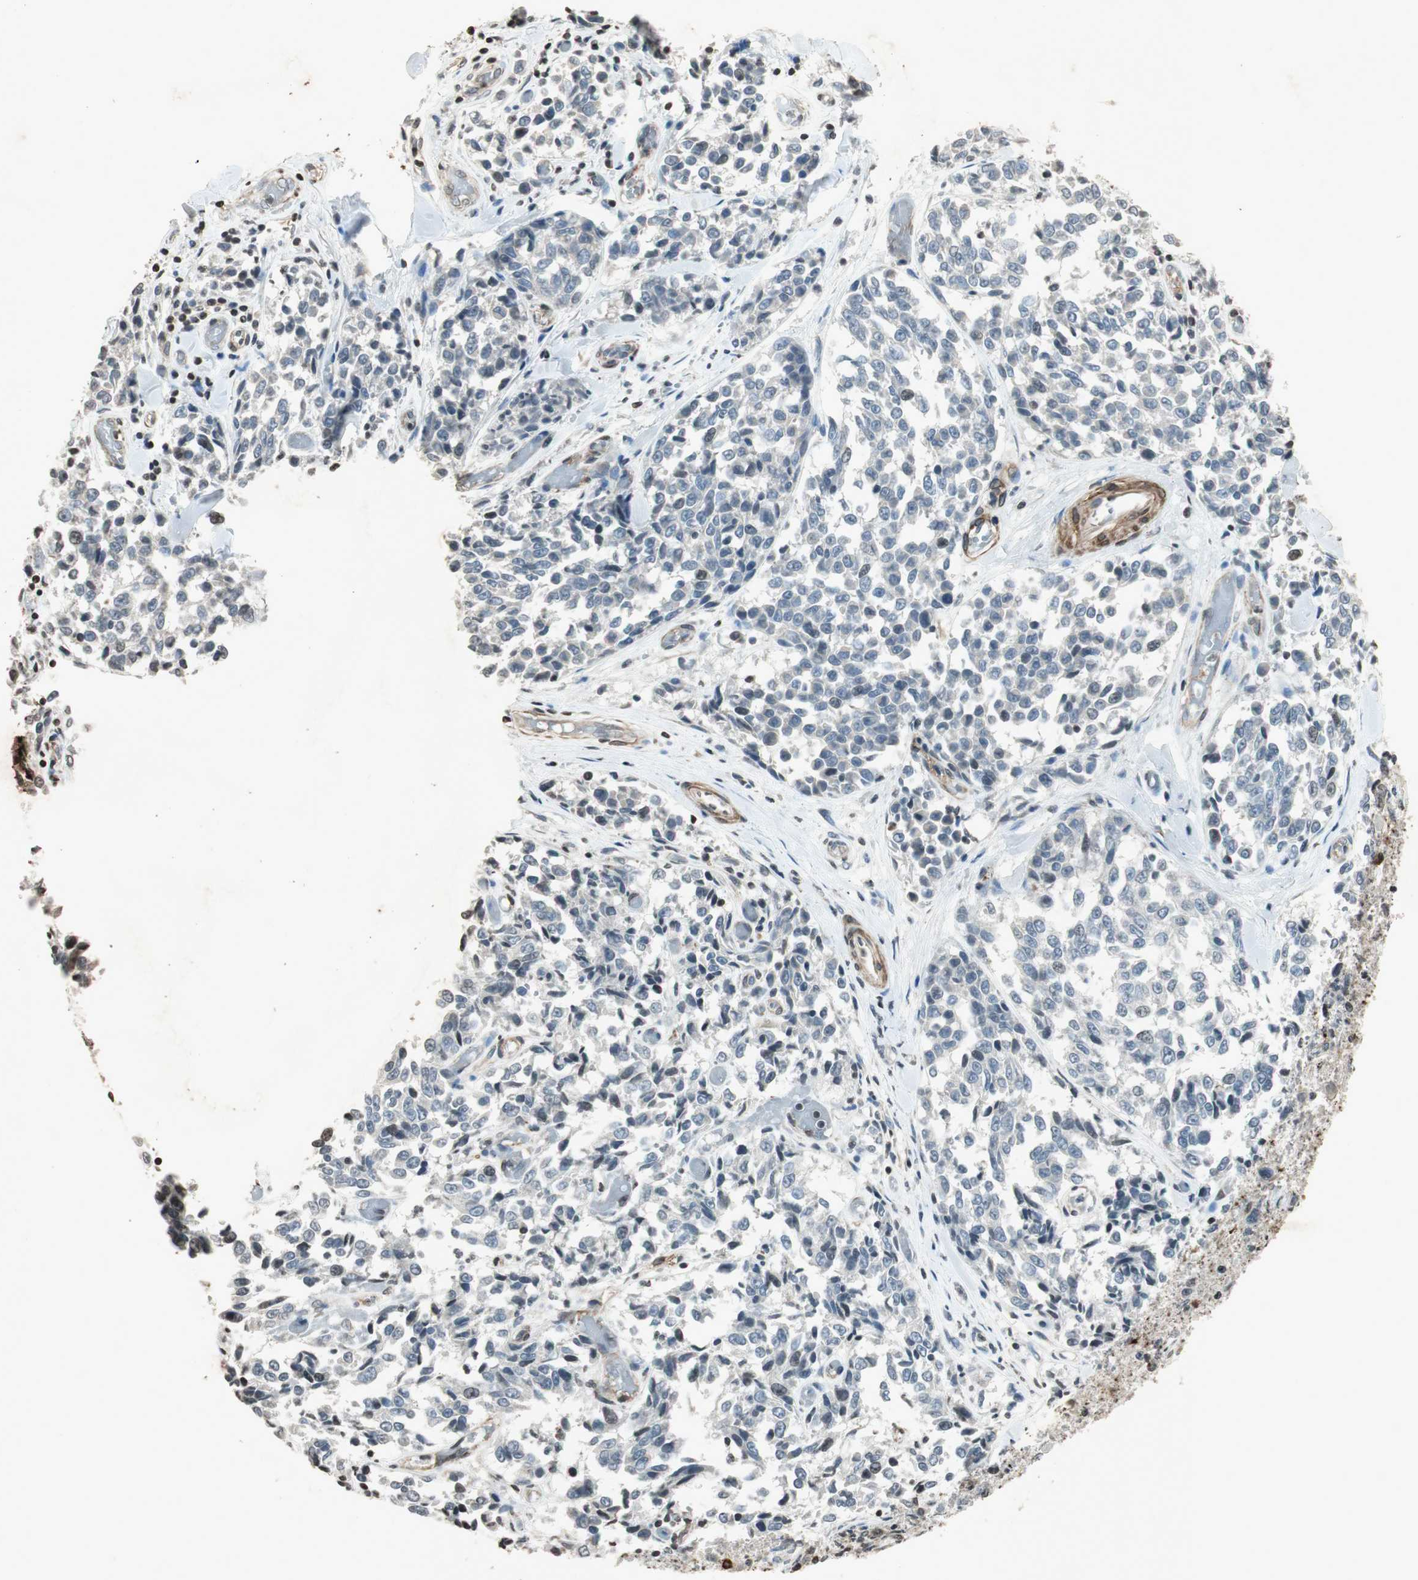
{"staining": {"intensity": "negative", "quantity": "none", "location": "none"}, "tissue": "melanoma", "cell_type": "Tumor cells", "image_type": "cancer", "snomed": [{"axis": "morphology", "description": "Malignant melanoma, NOS"}, {"axis": "topography", "description": "Skin"}], "caption": "The image displays no significant expression in tumor cells of melanoma.", "gene": "PRKG1", "patient": {"sex": "female", "age": 64}}